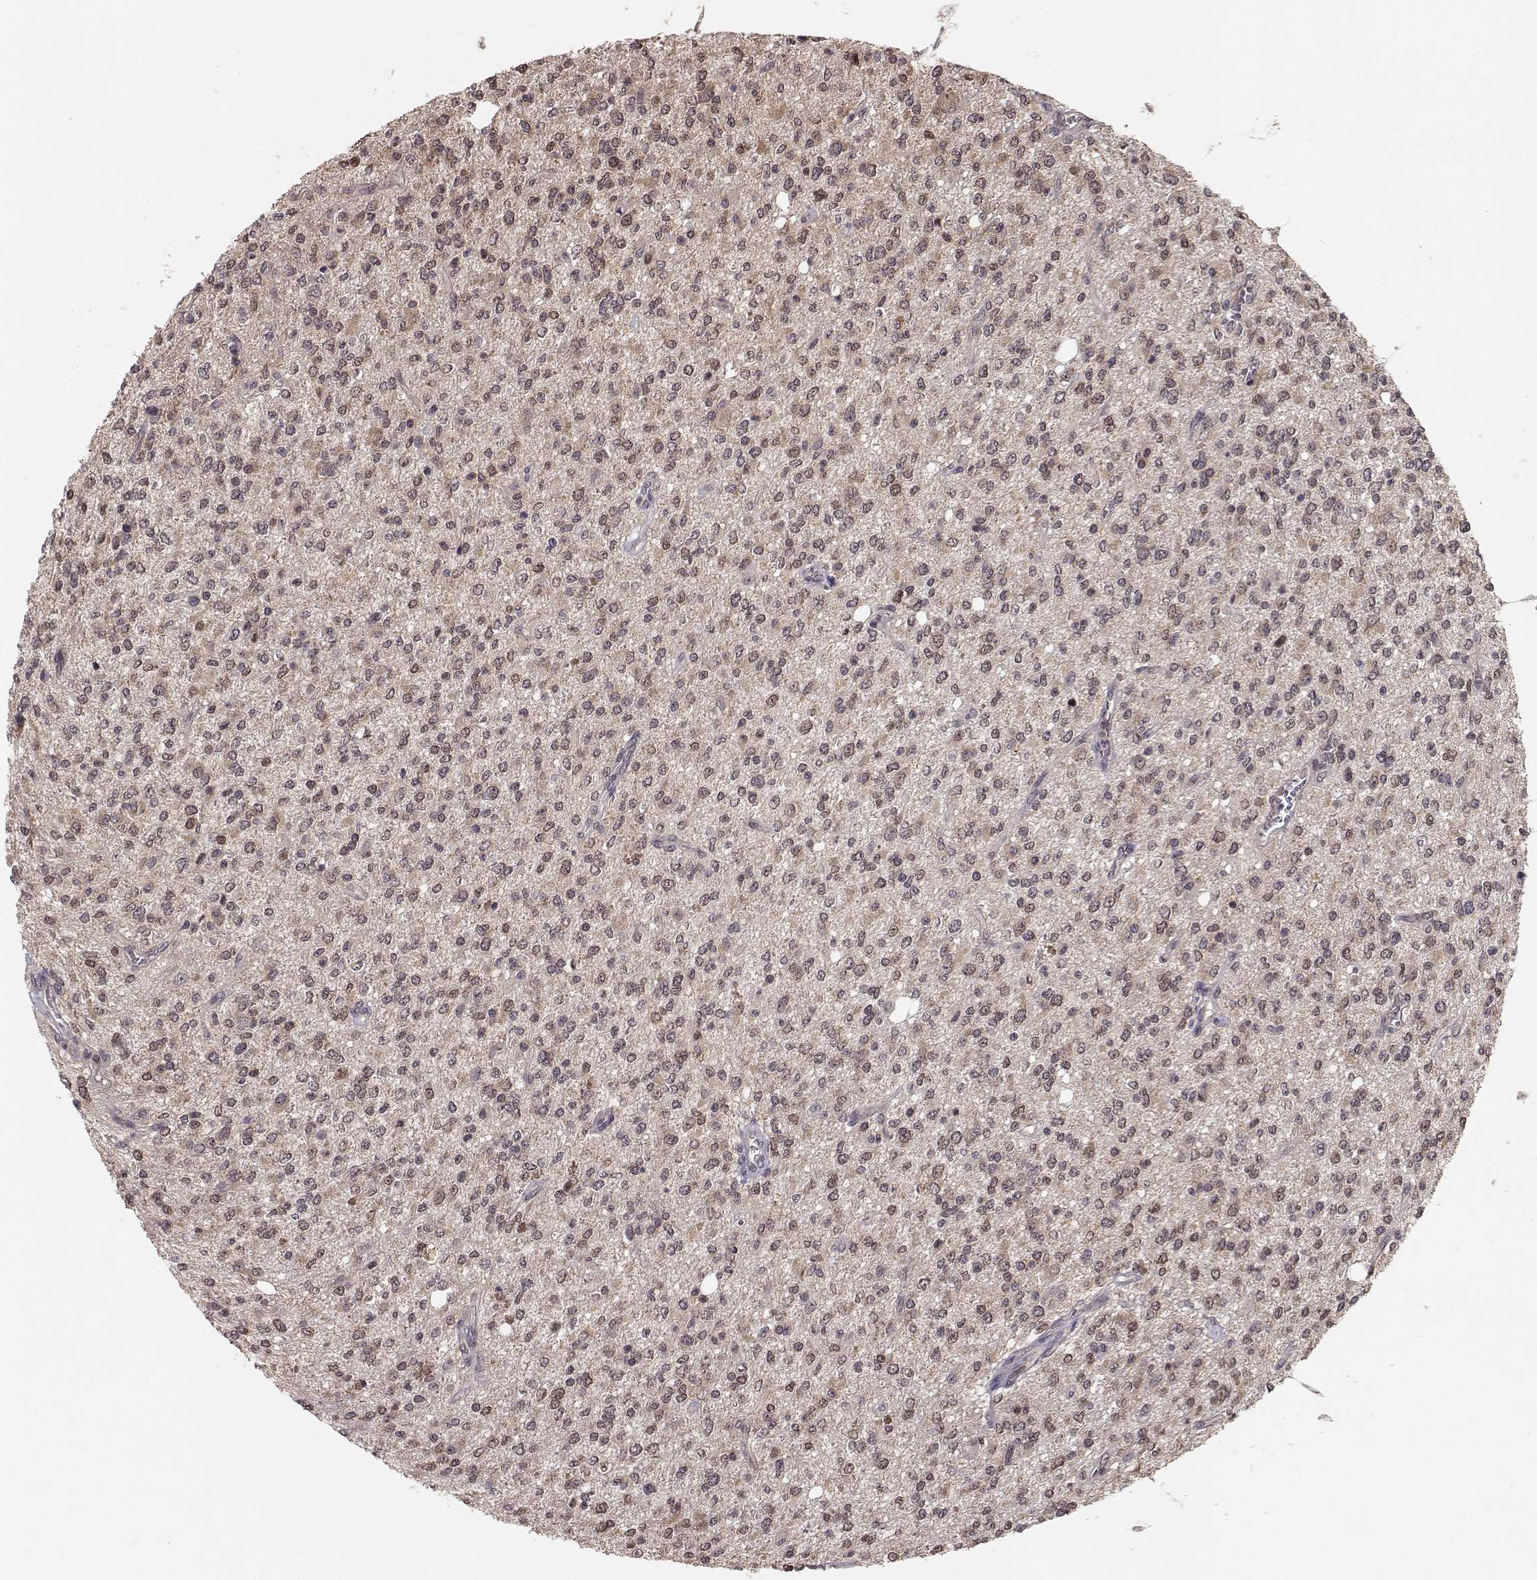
{"staining": {"intensity": "weak", "quantity": "25%-75%", "location": "cytoplasmic/membranous"}, "tissue": "glioma", "cell_type": "Tumor cells", "image_type": "cancer", "snomed": [{"axis": "morphology", "description": "Glioma, malignant, Low grade"}, {"axis": "topography", "description": "Brain"}], "caption": "Approximately 25%-75% of tumor cells in glioma exhibit weak cytoplasmic/membranous protein expression as visualized by brown immunohistochemical staining.", "gene": "PLEKHG3", "patient": {"sex": "male", "age": 67}}